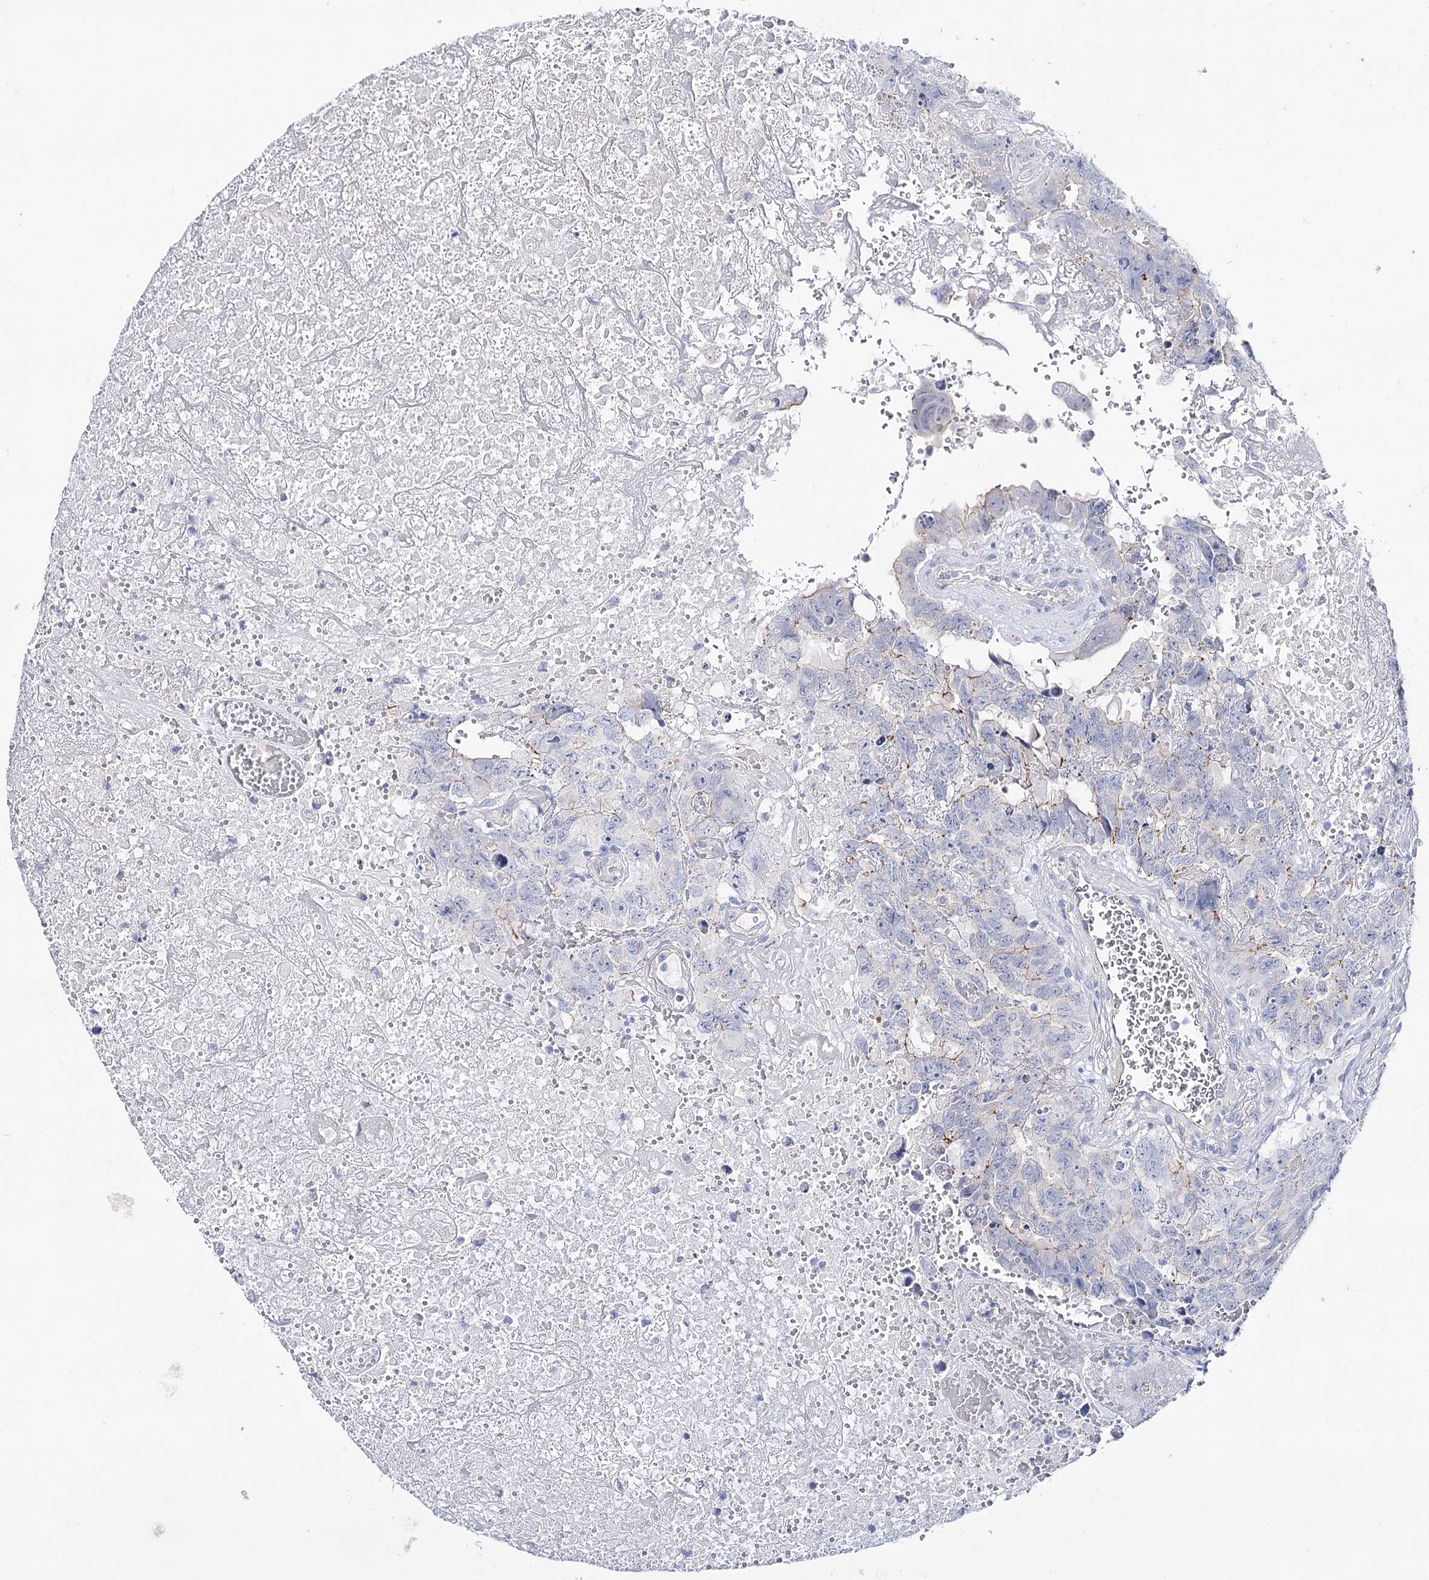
{"staining": {"intensity": "weak", "quantity": "<25%", "location": "cytoplasmic/membranous"}, "tissue": "testis cancer", "cell_type": "Tumor cells", "image_type": "cancer", "snomed": [{"axis": "morphology", "description": "Carcinoma, Embryonal, NOS"}, {"axis": "topography", "description": "Testis"}], "caption": "This is a photomicrograph of IHC staining of embryonal carcinoma (testis), which shows no expression in tumor cells. Nuclei are stained in blue.", "gene": "NRAP", "patient": {"sex": "male", "age": 45}}